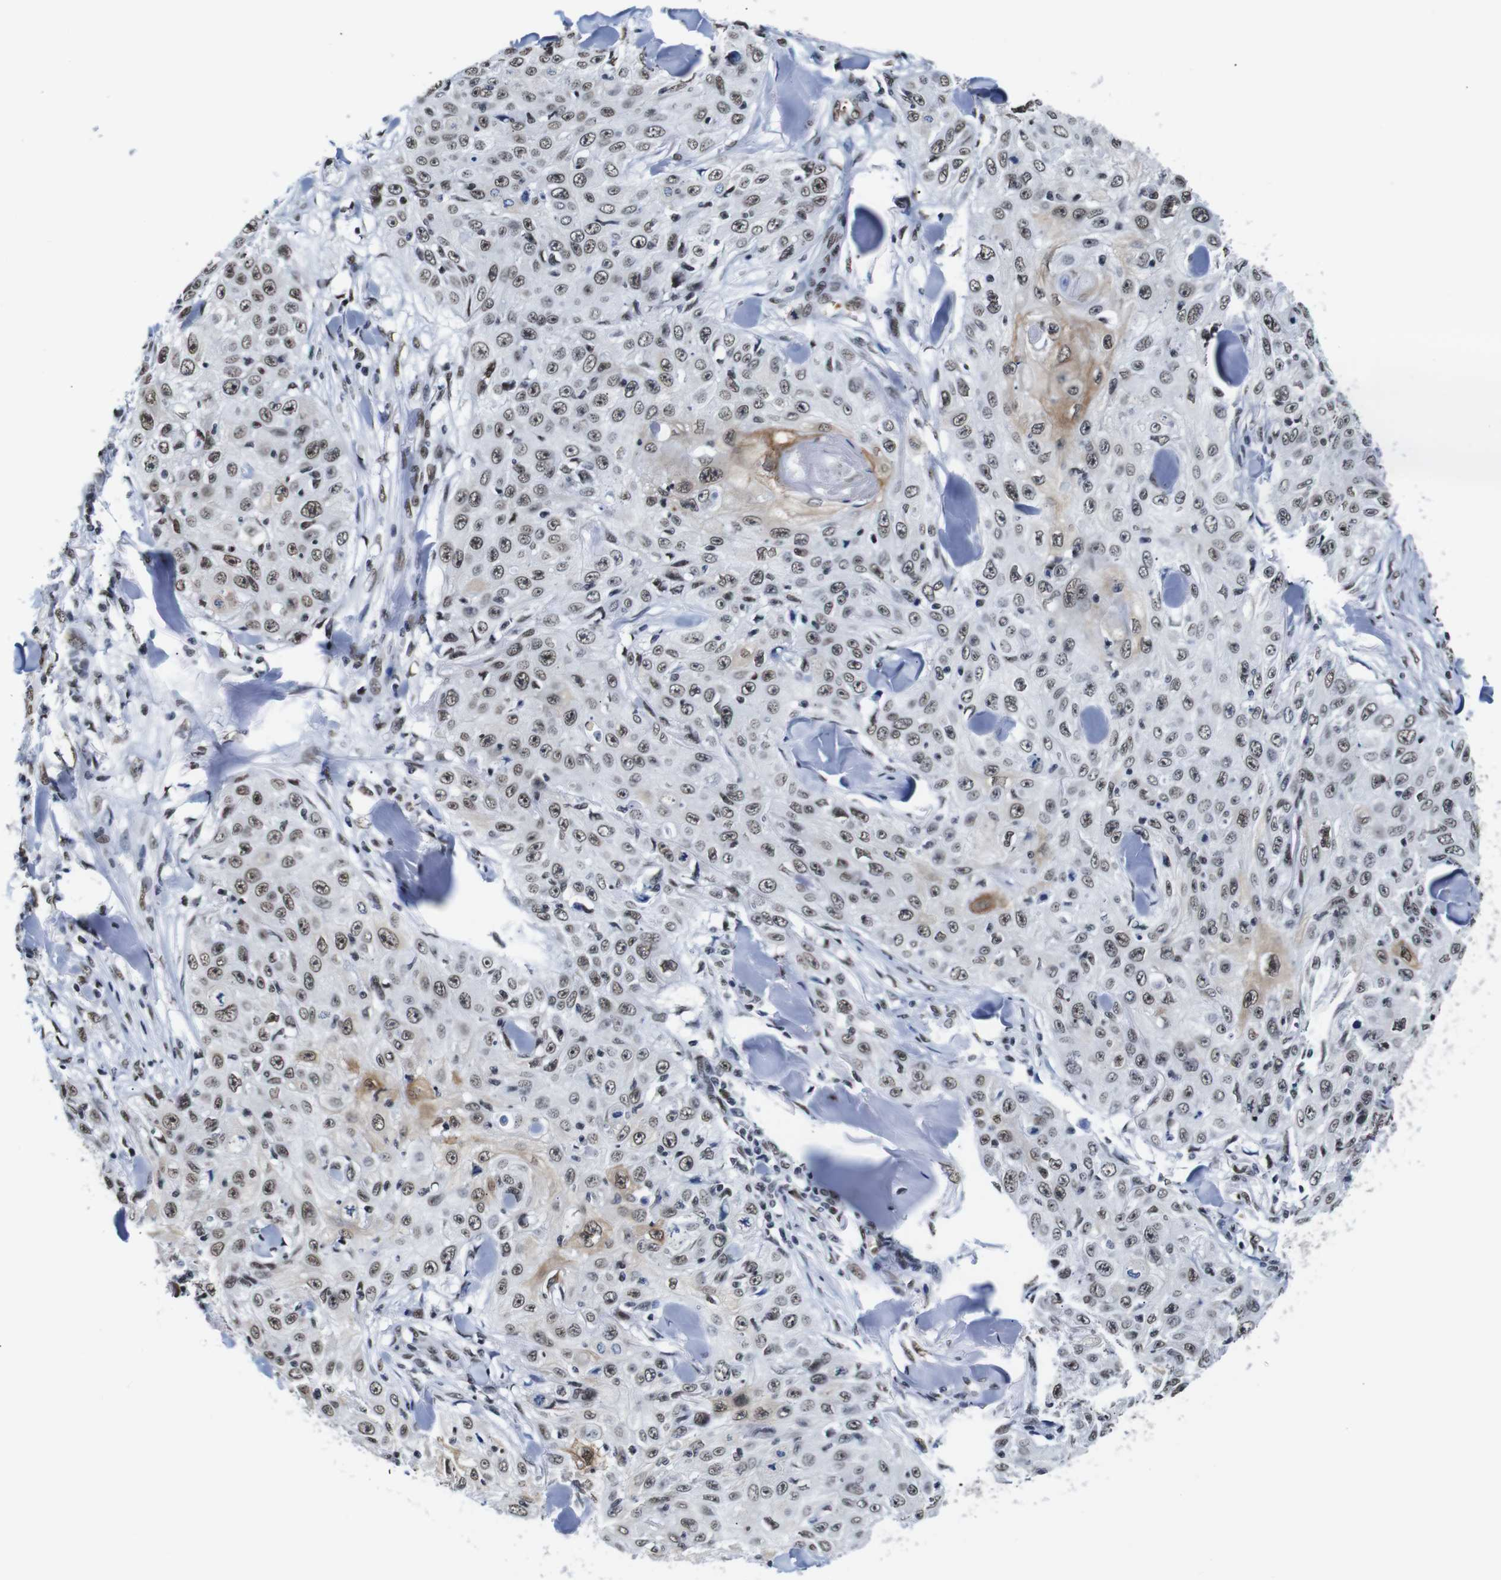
{"staining": {"intensity": "moderate", "quantity": ">75%", "location": "cytoplasmic/membranous,nuclear"}, "tissue": "skin cancer", "cell_type": "Tumor cells", "image_type": "cancer", "snomed": [{"axis": "morphology", "description": "Squamous cell carcinoma, NOS"}, {"axis": "topography", "description": "Skin"}], "caption": "IHC histopathology image of skin squamous cell carcinoma stained for a protein (brown), which demonstrates medium levels of moderate cytoplasmic/membranous and nuclear staining in approximately >75% of tumor cells.", "gene": "ILDR2", "patient": {"sex": "male", "age": 86}}